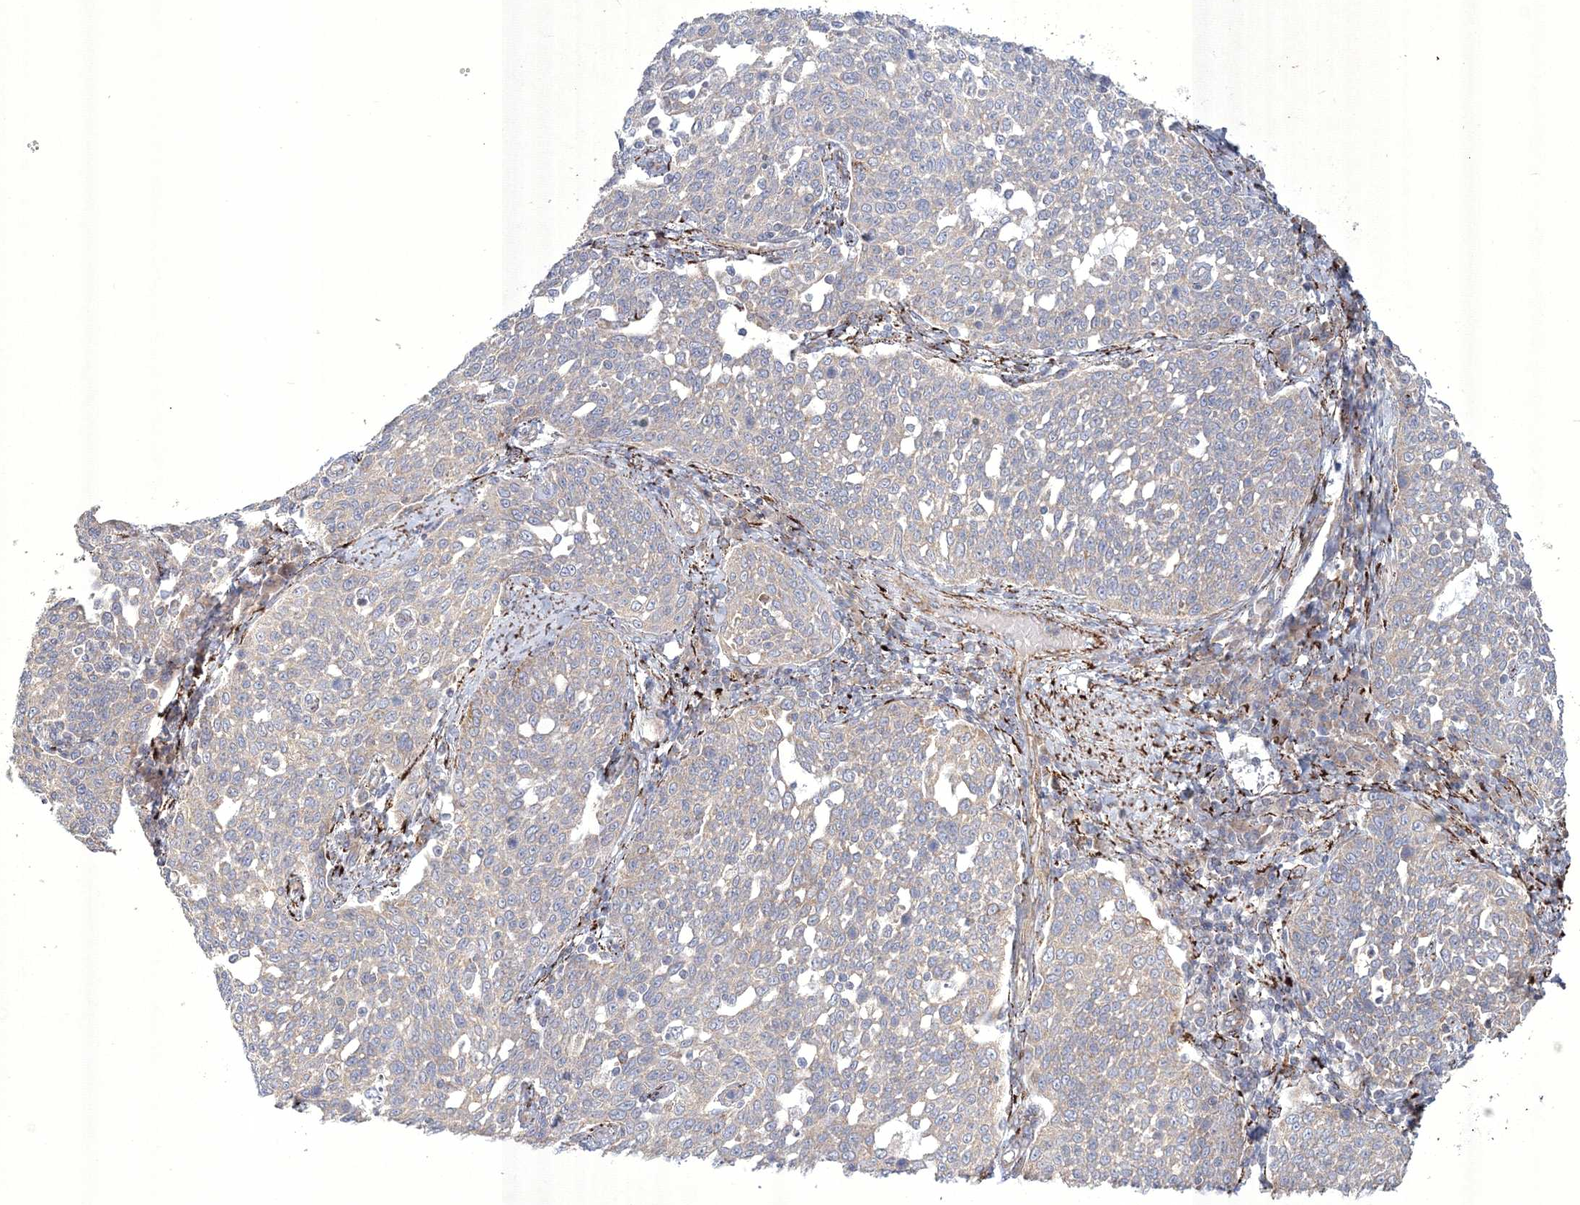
{"staining": {"intensity": "negative", "quantity": "none", "location": "none"}, "tissue": "cervical cancer", "cell_type": "Tumor cells", "image_type": "cancer", "snomed": [{"axis": "morphology", "description": "Squamous cell carcinoma, NOS"}, {"axis": "topography", "description": "Cervix"}], "caption": "The photomicrograph exhibits no staining of tumor cells in cervical cancer (squamous cell carcinoma). Nuclei are stained in blue.", "gene": "WDR49", "patient": {"sex": "female", "age": 34}}